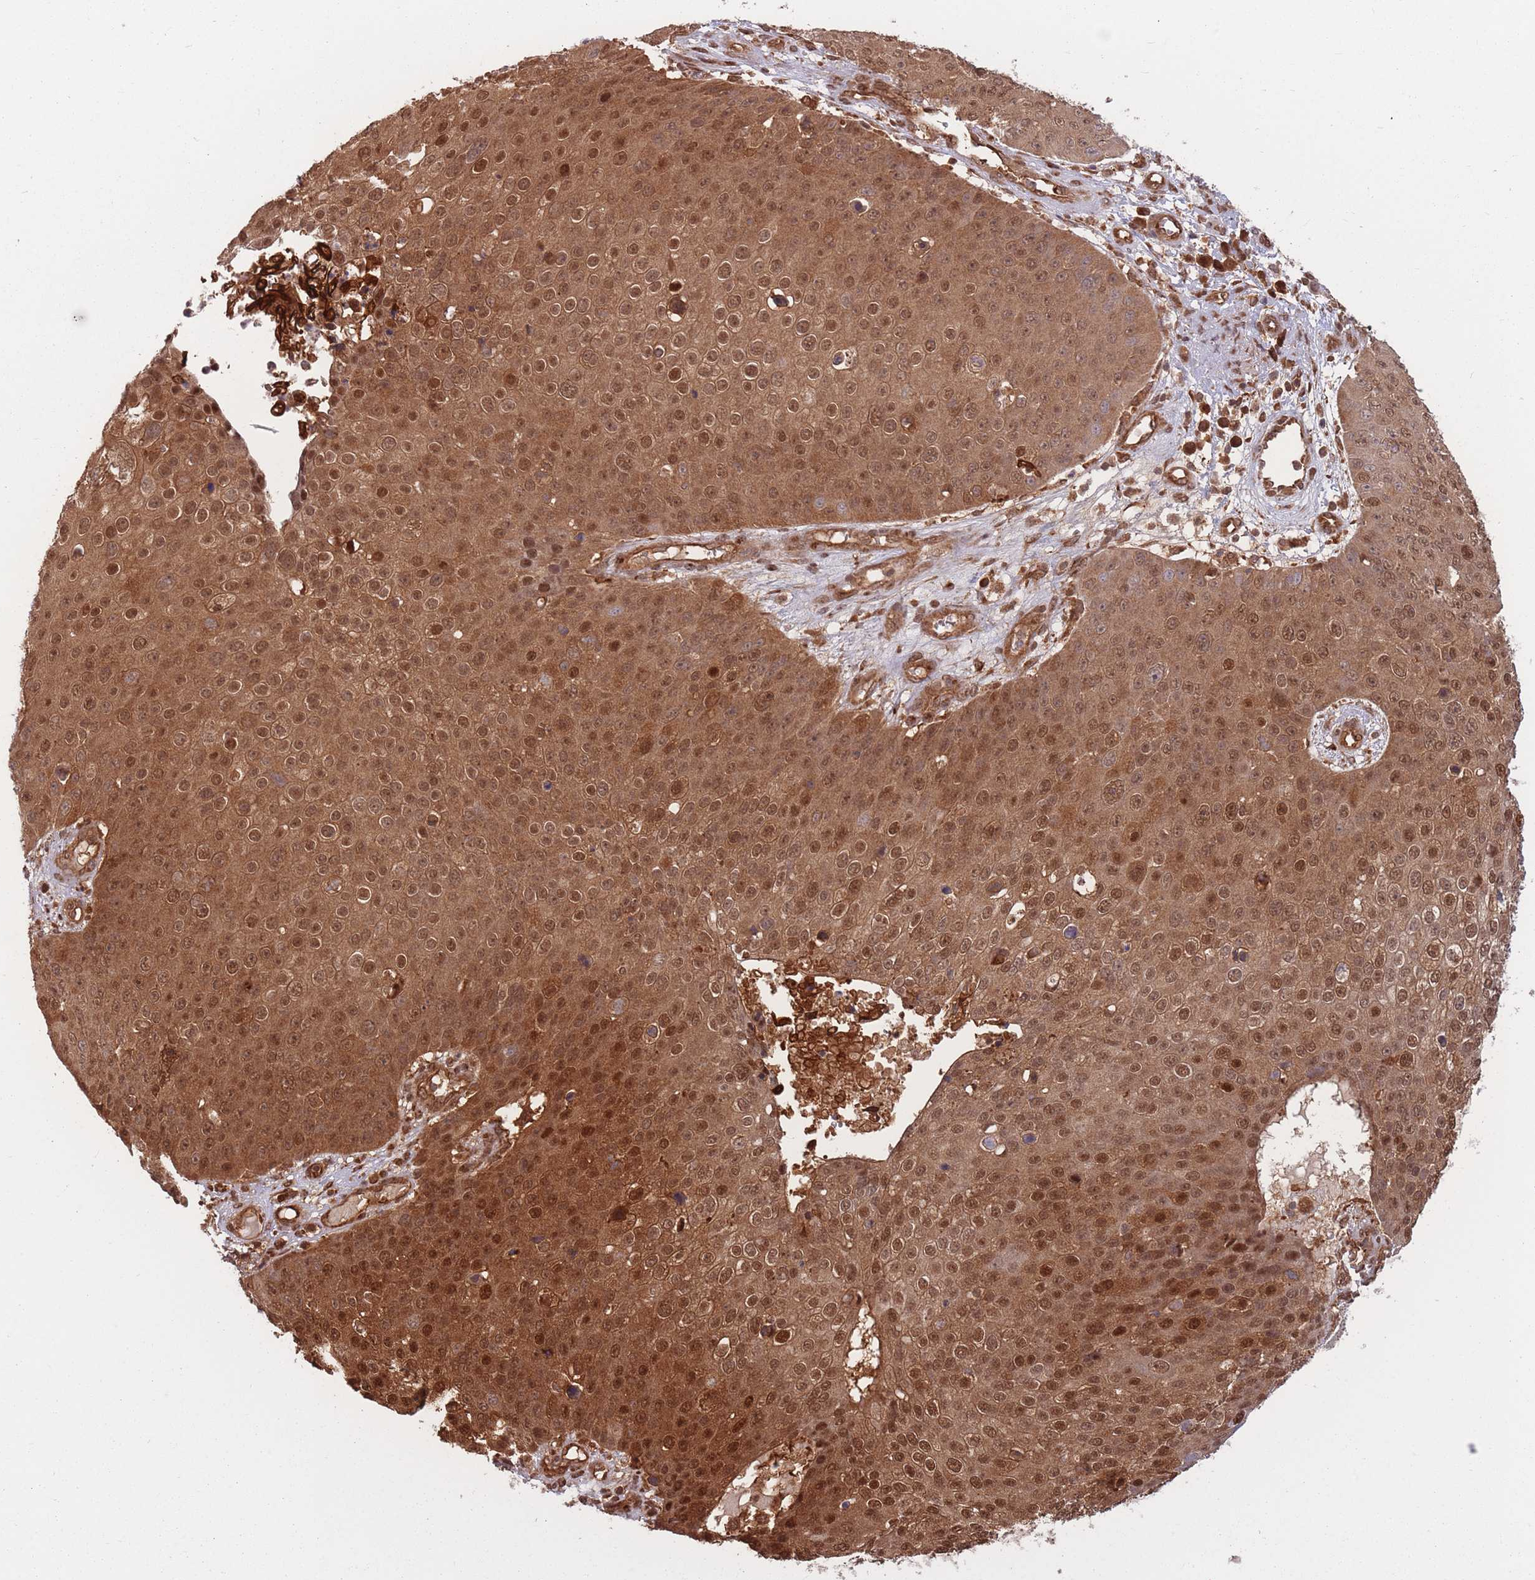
{"staining": {"intensity": "moderate", "quantity": ">75%", "location": "cytoplasmic/membranous,nuclear"}, "tissue": "skin cancer", "cell_type": "Tumor cells", "image_type": "cancer", "snomed": [{"axis": "morphology", "description": "Squamous cell carcinoma, NOS"}, {"axis": "topography", "description": "Skin"}], "caption": "Human squamous cell carcinoma (skin) stained for a protein (brown) shows moderate cytoplasmic/membranous and nuclear positive staining in about >75% of tumor cells.", "gene": "PODXL2", "patient": {"sex": "male", "age": 71}}